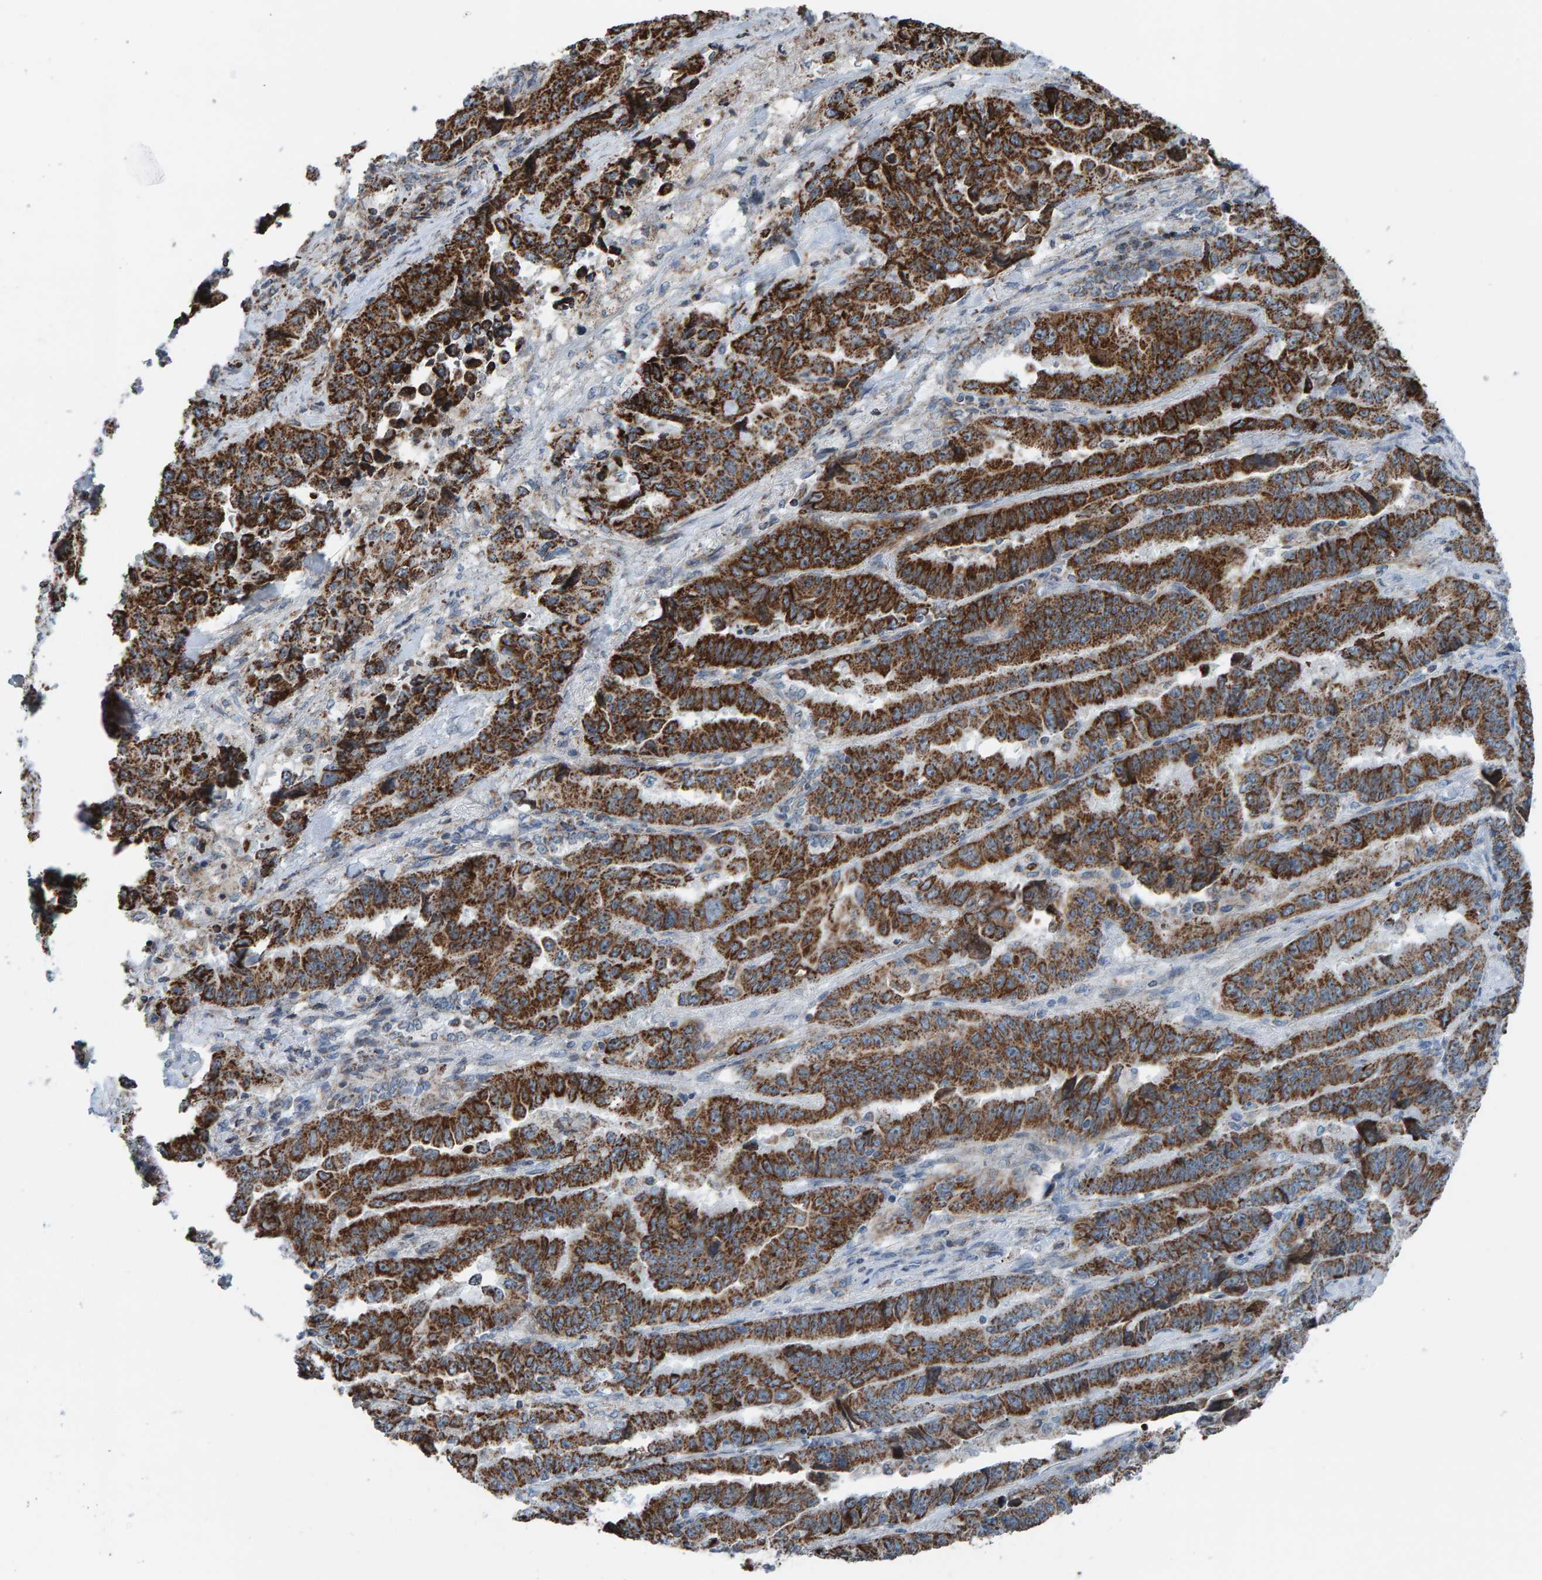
{"staining": {"intensity": "strong", "quantity": ">75%", "location": "cytoplasmic/membranous"}, "tissue": "lung cancer", "cell_type": "Tumor cells", "image_type": "cancer", "snomed": [{"axis": "morphology", "description": "Adenocarcinoma, NOS"}, {"axis": "topography", "description": "Lung"}], "caption": "Immunohistochemical staining of lung adenocarcinoma displays high levels of strong cytoplasmic/membranous positivity in about >75% of tumor cells. (DAB (3,3'-diaminobenzidine) = brown stain, brightfield microscopy at high magnification).", "gene": "ZNF48", "patient": {"sex": "female", "age": 51}}